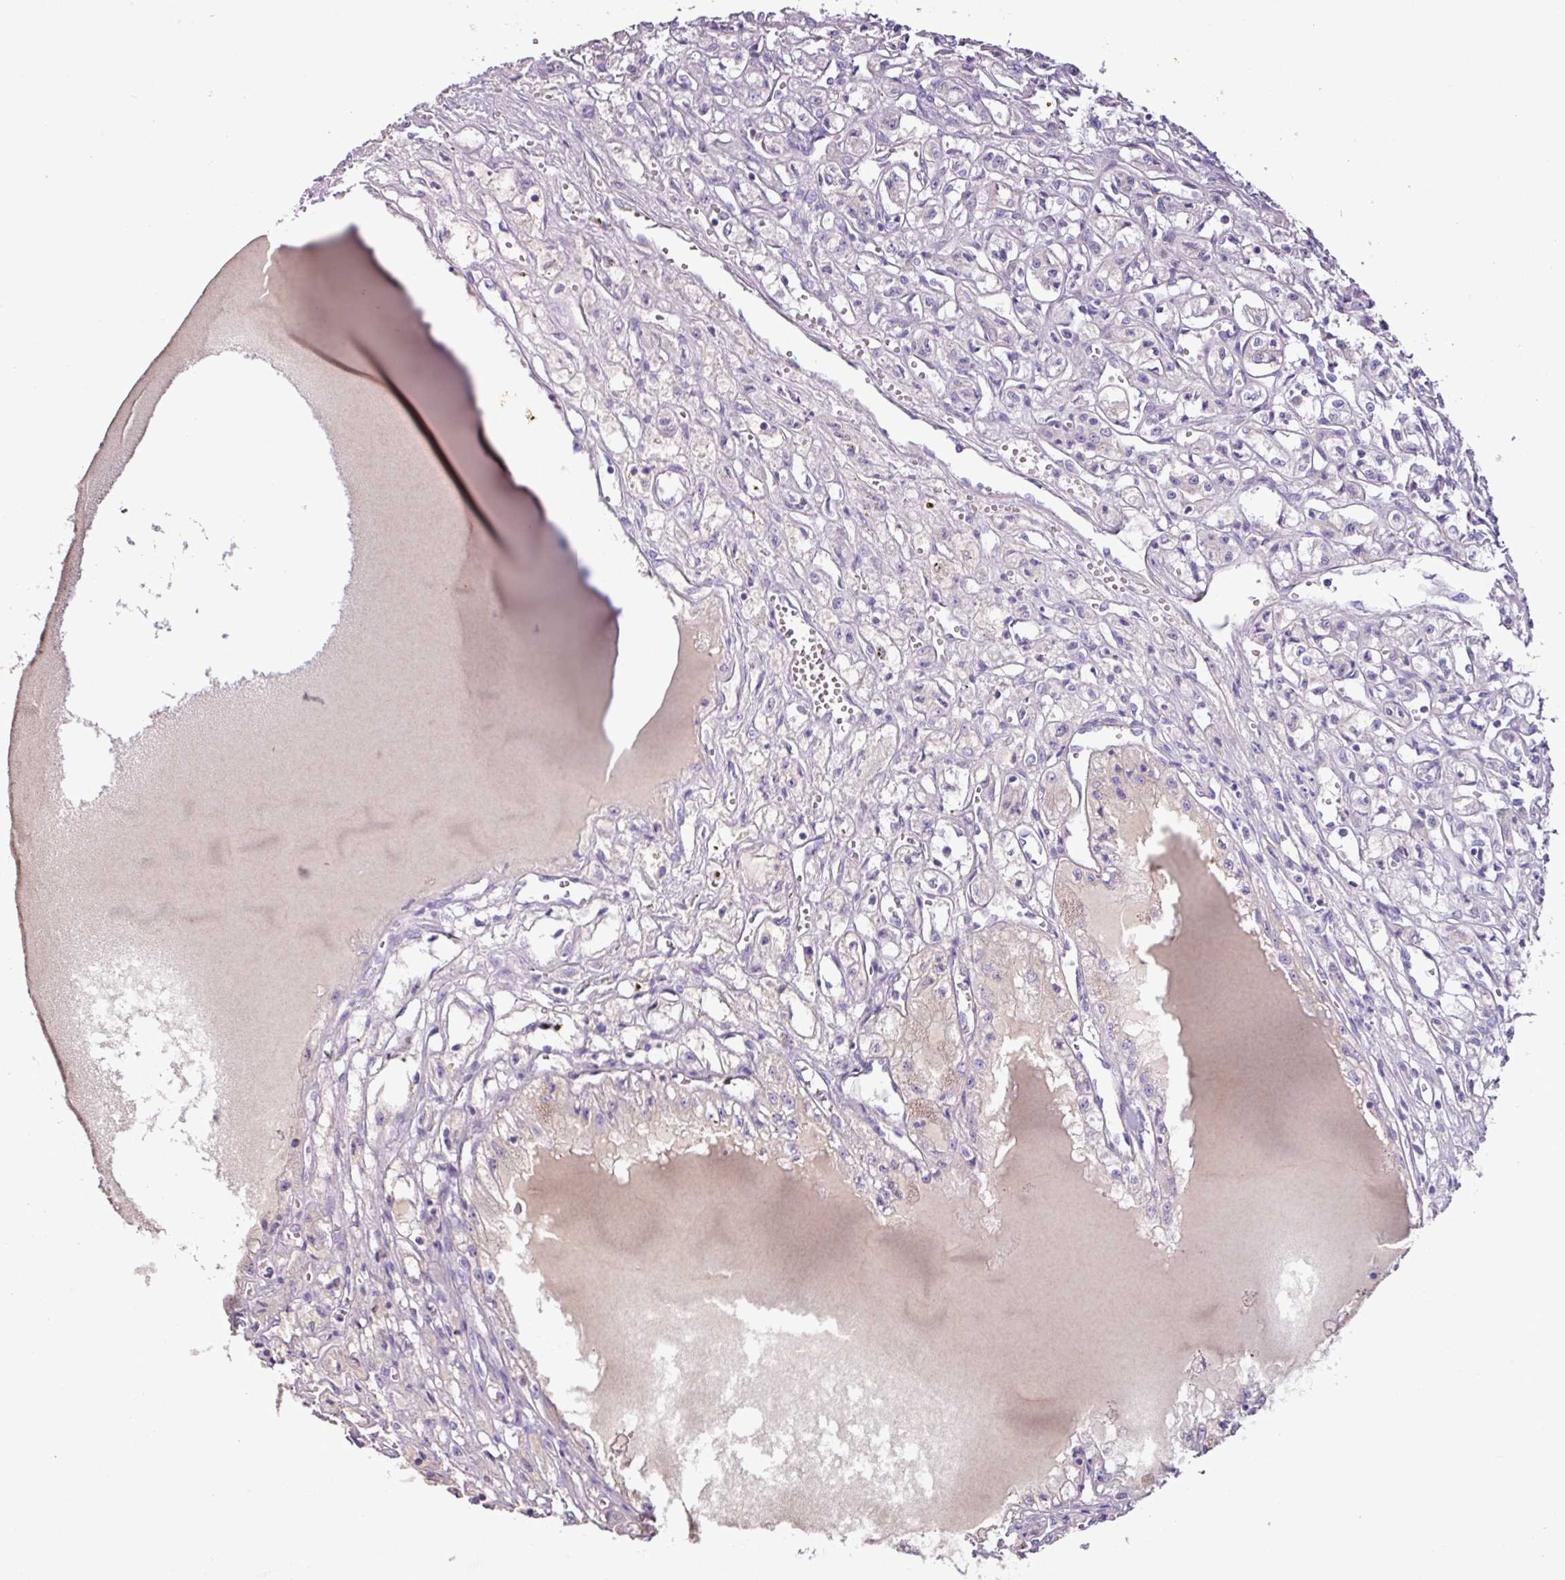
{"staining": {"intensity": "negative", "quantity": "none", "location": "none"}, "tissue": "renal cancer", "cell_type": "Tumor cells", "image_type": "cancer", "snomed": [{"axis": "morphology", "description": "Adenocarcinoma, NOS"}, {"axis": "topography", "description": "Kidney"}], "caption": "Renal cancer was stained to show a protein in brown. There is no significant positivity in tumor cells.", "gene": "AGR3", "patient": {"sex": "male", "age": 56}}